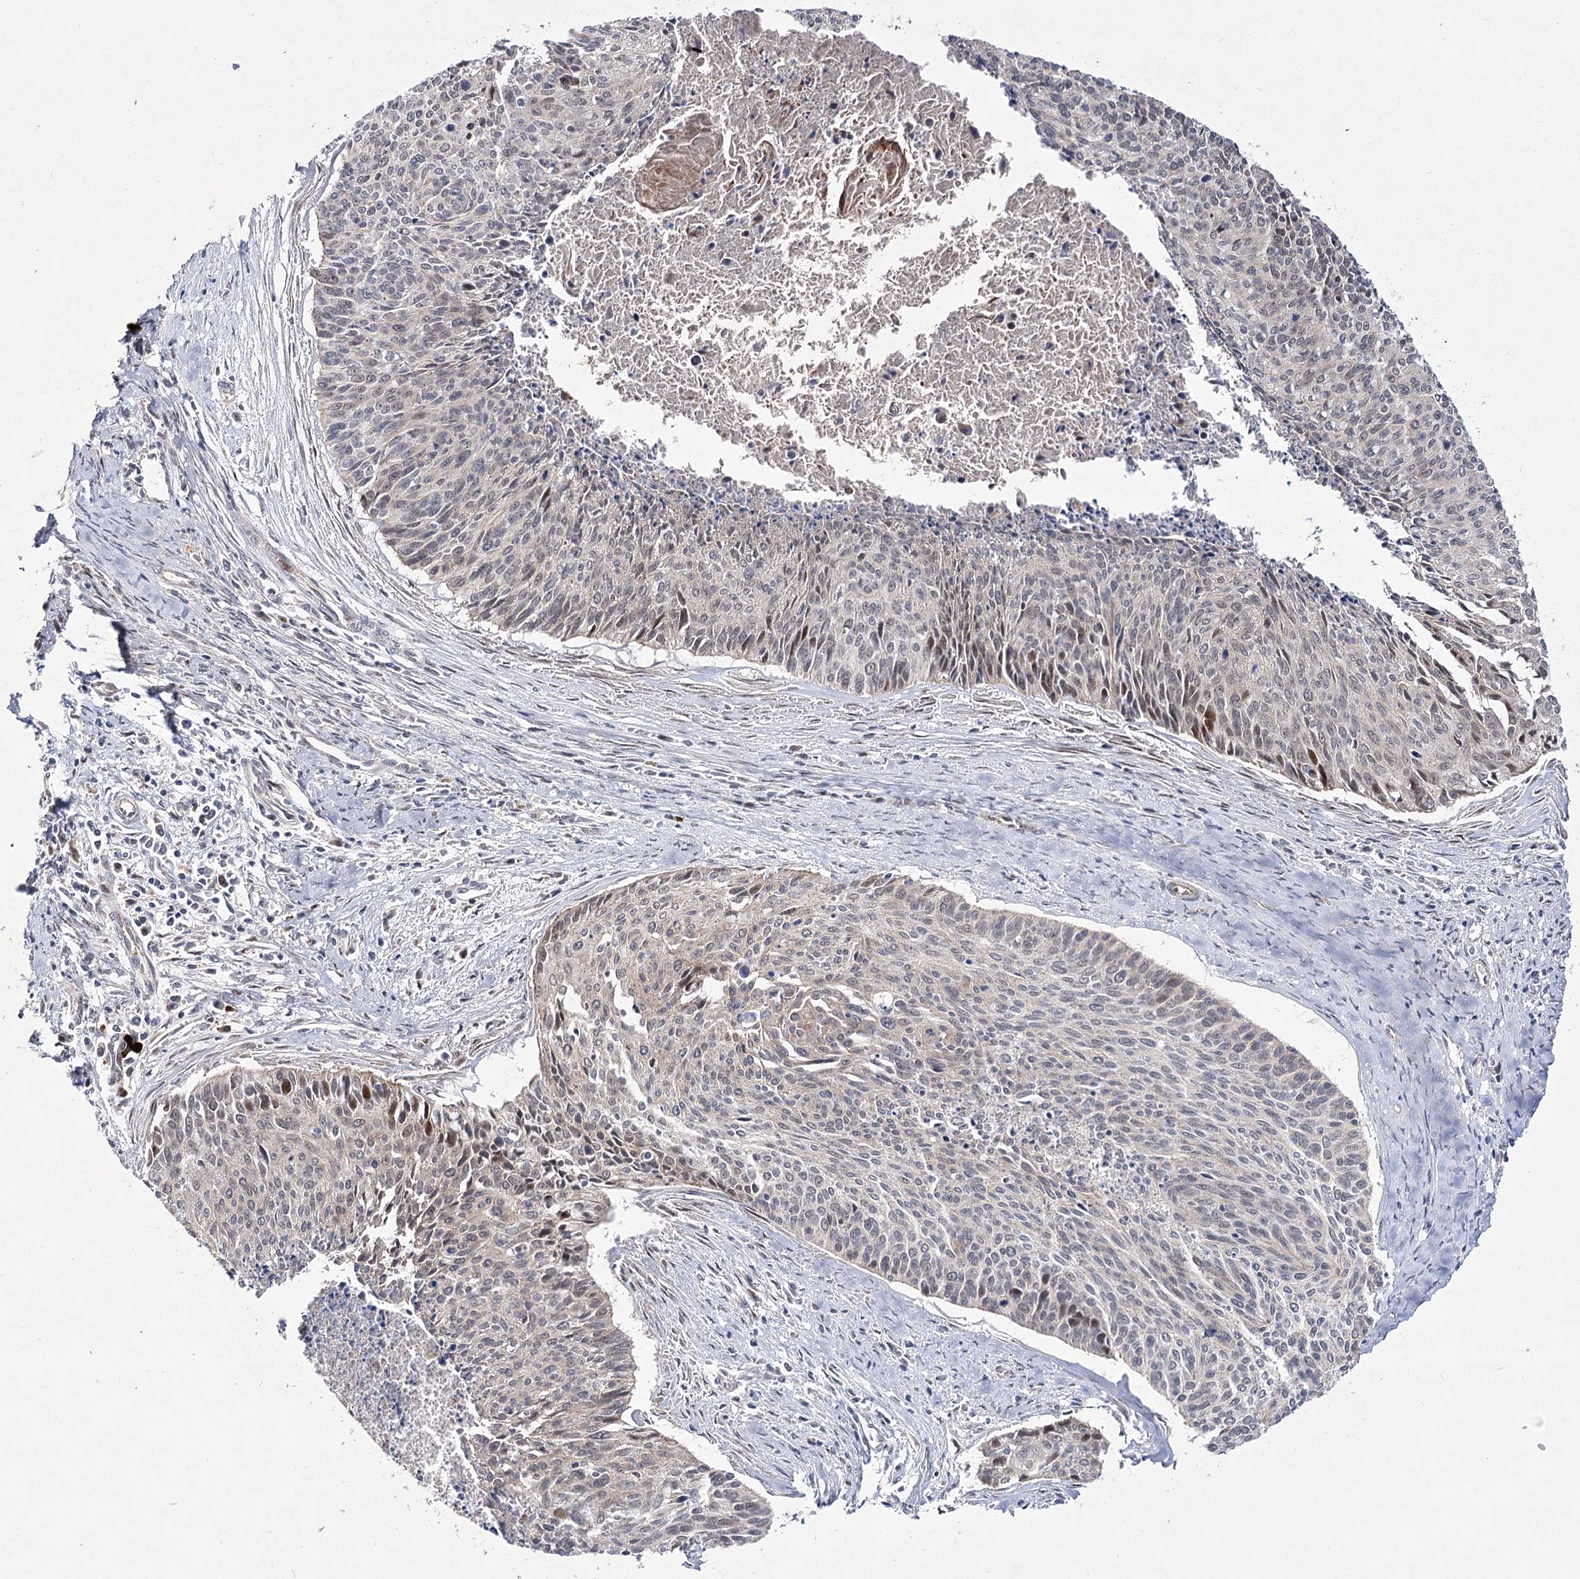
{"staining": {"intensity": "moderate", "quantity": "<25%", "location": "nuclear"}, "tissue": "cervical cancer", "cell_type": "Tumor cells", "image_type": "cancer", "snomed": [{"axis": "morphology", "description": "Squamous cell carcinoma, NOS"}, {"axis": "topography", "description": "Cervix"}], "caption": "Brown immunohistochemical staining in cervical squamous cell carcinoma demonstrates moderate nuclear expression in about <25% of tumor cells.", "gene": "ARHGAP32", "patient": {"sex": "female", "age": 55}}